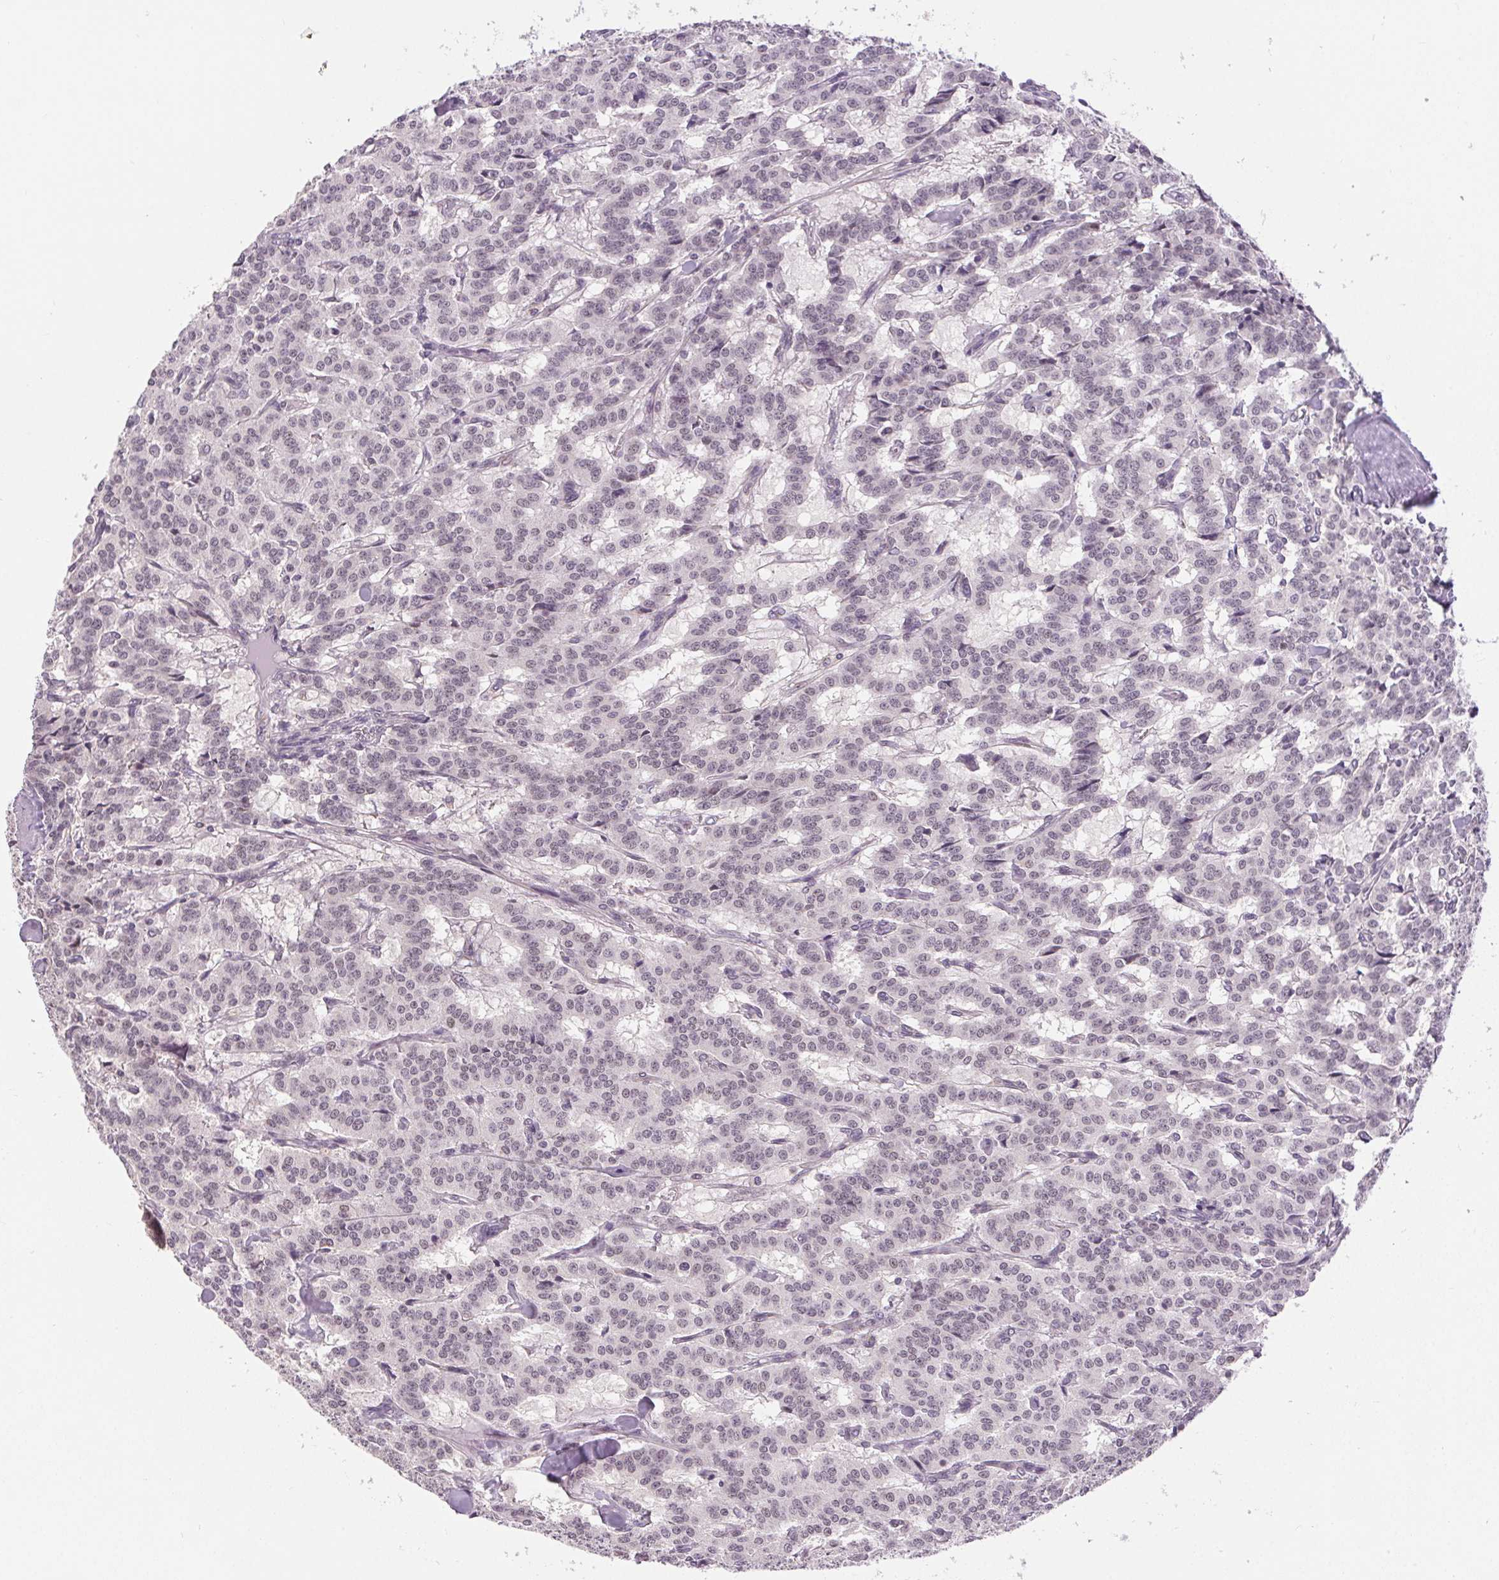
{"staining": {"intensity": "weak", "quantity": "25%-75%", "location": "cytoplasmic/membranous"}, "tissue": "carcinoid", "cell_type": "Tumor cells", "image_type": "cancer", "snomed": [{"axis": "morphology", "description": "Carcinoid, malignant, NOS"}, {"axis": "topography", "description": "Lung"}], "caption": "This photomicrograph reveals IHC staining of carcinoid, with low weak cytoplasmic/membranous staining in approximately 25%-75% of tumor cells.", "gene": "FAM168A", "patient": {"sex": "female", "age": 46}}